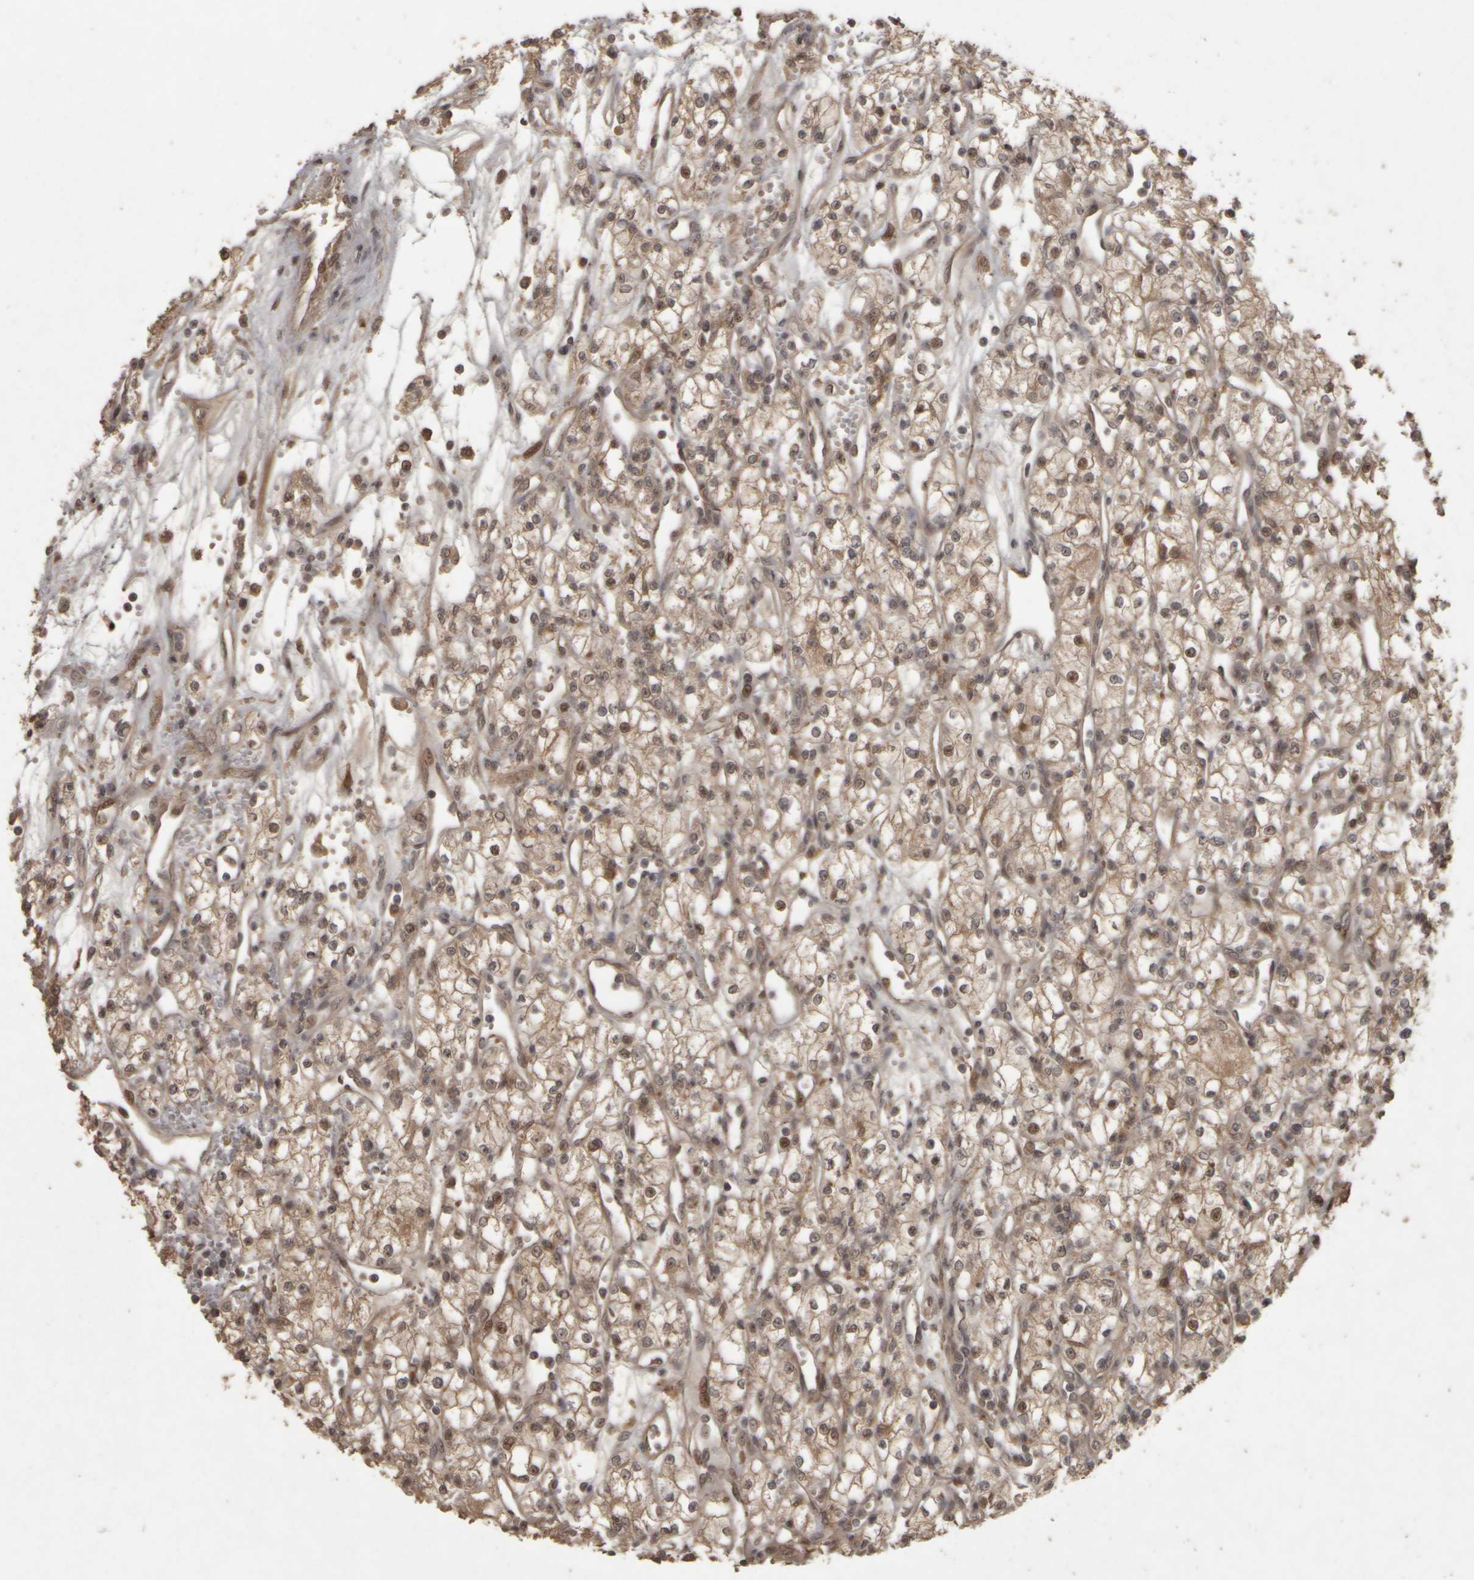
{"staining": {"intensity": "moderate", "quantity": ">75%", "location": "nuclear"}, "tissue": "renal cancer", "cell_type": "Tumor cells", "image_type": "cancer", "snomed": [{"axis": "morphology", "description": "Adenocarcinoma, NOS"}, {"axis": "topography", "description": "Kidney"}], "caption": "Tumor cells exhibit medium levels of moderate nuclear staining in about >75% of cells in renal cancer (adenocarcinoma).", "gene": "ACO1", "patient": {"sex": "male", "age": 59}}